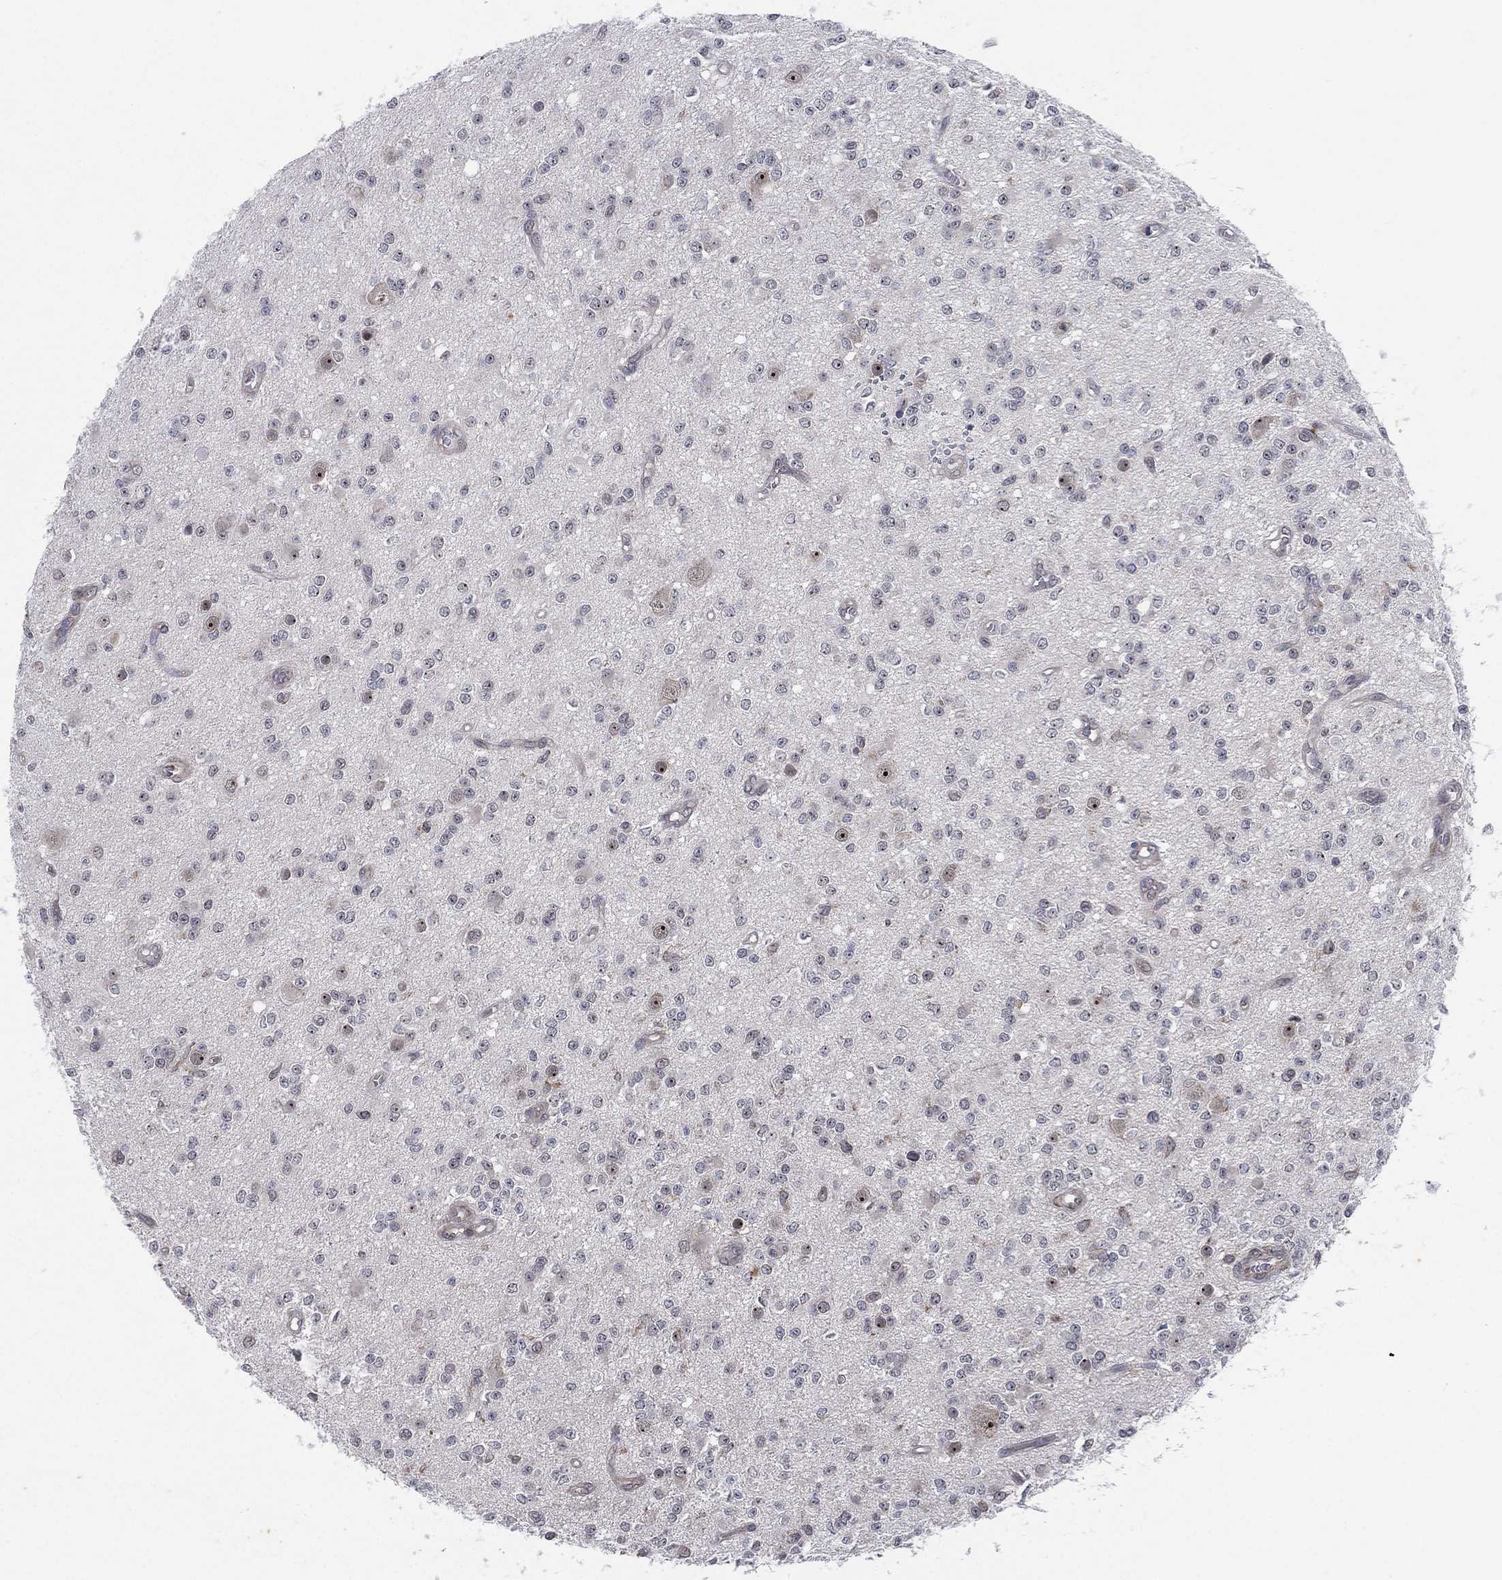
{"staining": {"intensity": "negative", "quantity": "none", "location": "none"}, "tissue": "glioma", "cell_type": "Tumor cells", "image_type": "cancer", "snomed": [{"axis": "morphology", "description": "Glioma, malignant, Low grade"}, {"axis": "topography", "description": "Brain"}], "caption": "Glioma was stained to show a protein in brown. There is no significant positivity in tumor cells.", "gene": "TMCO1", "patient": {"sex": "female", "age": 45}}